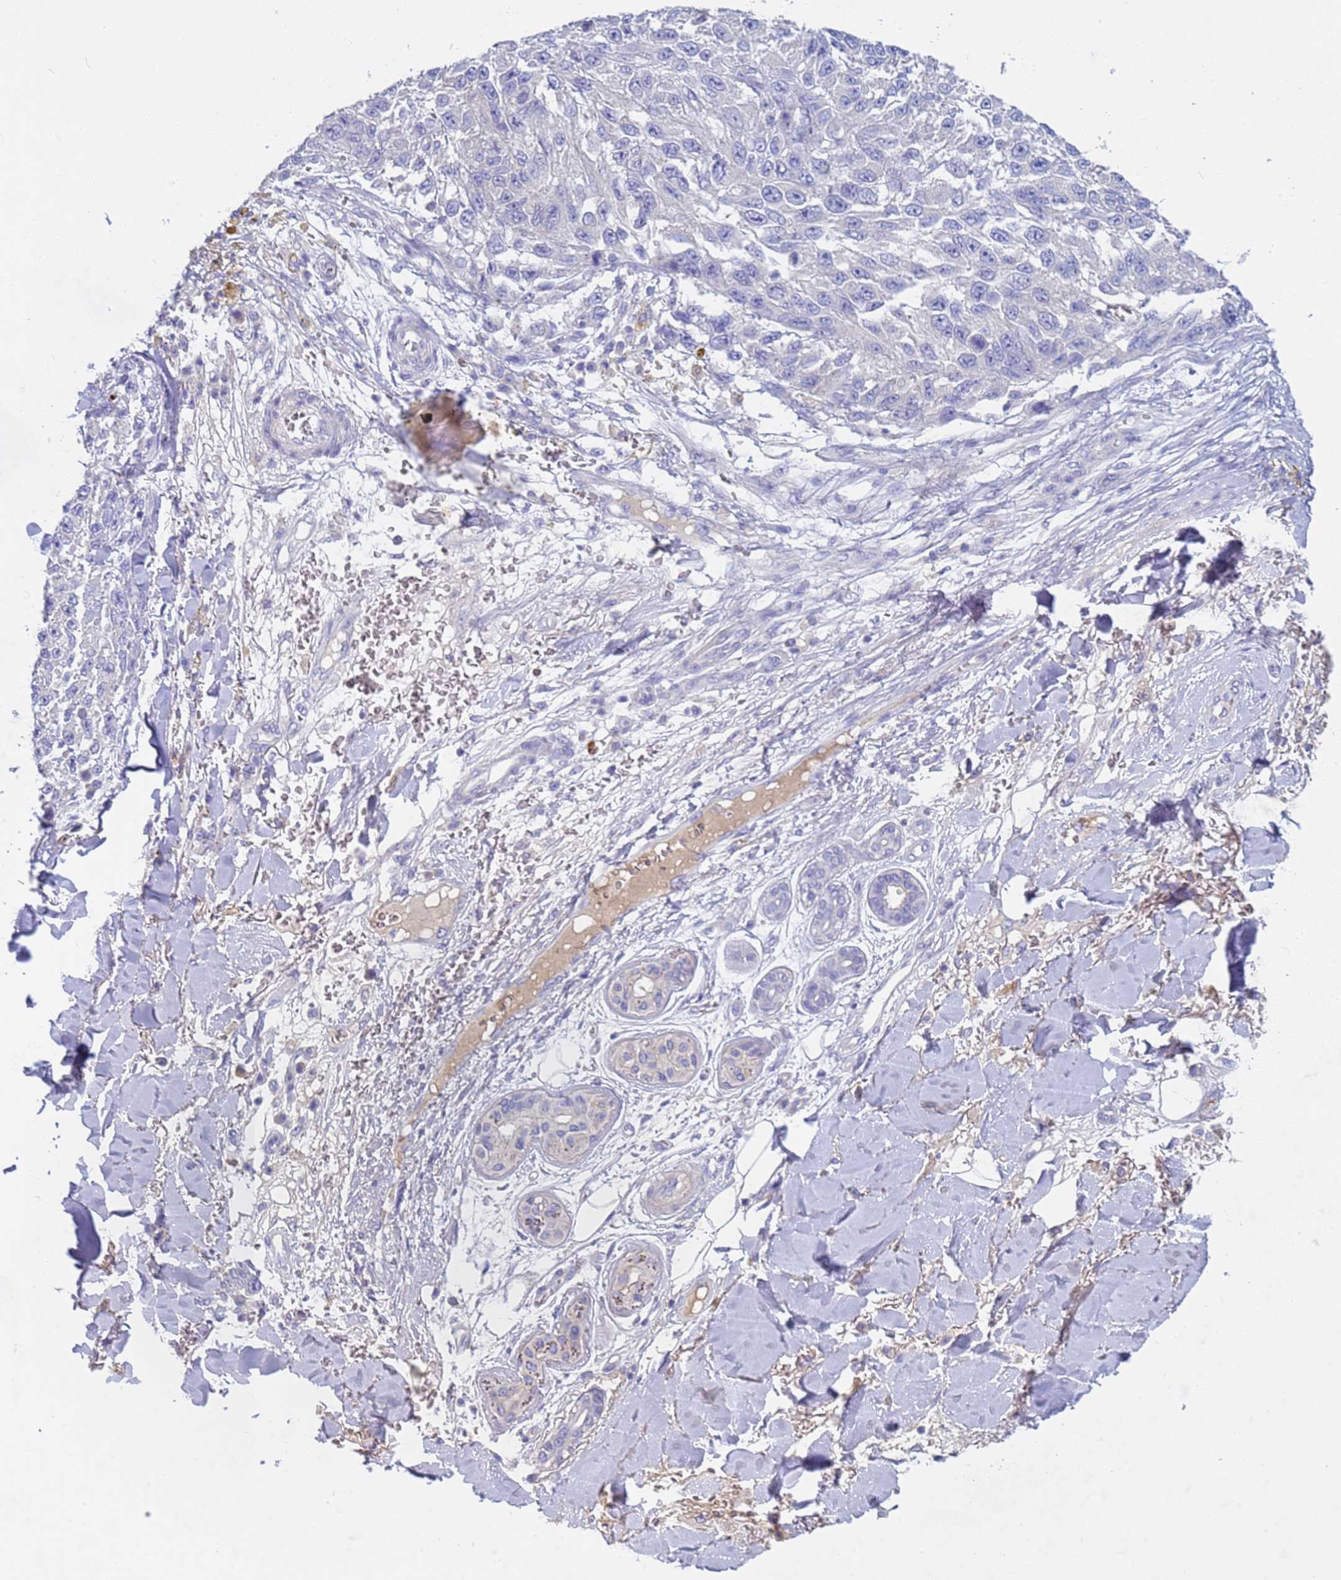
{"staining": {"intensity": "negative", "quantity": "none", "location": "none"}, "tissue": "melanoma", "cell_type": "Tumor cells", "image_type": "cancer", "snomed": [{"axis": "morphology", "description": "Normal tissue, NOS"}, {"axis": "morphology", "description": "Malignant melanoma, NOS"}, {"axis": "topography", "description": "Skin"}], "caption": "An image of malignant melanoma stained for a protein reveals no brown staining in tumor cells.", "gene": "C4orf46", "patient": {"sex": "female", "age": 96}}